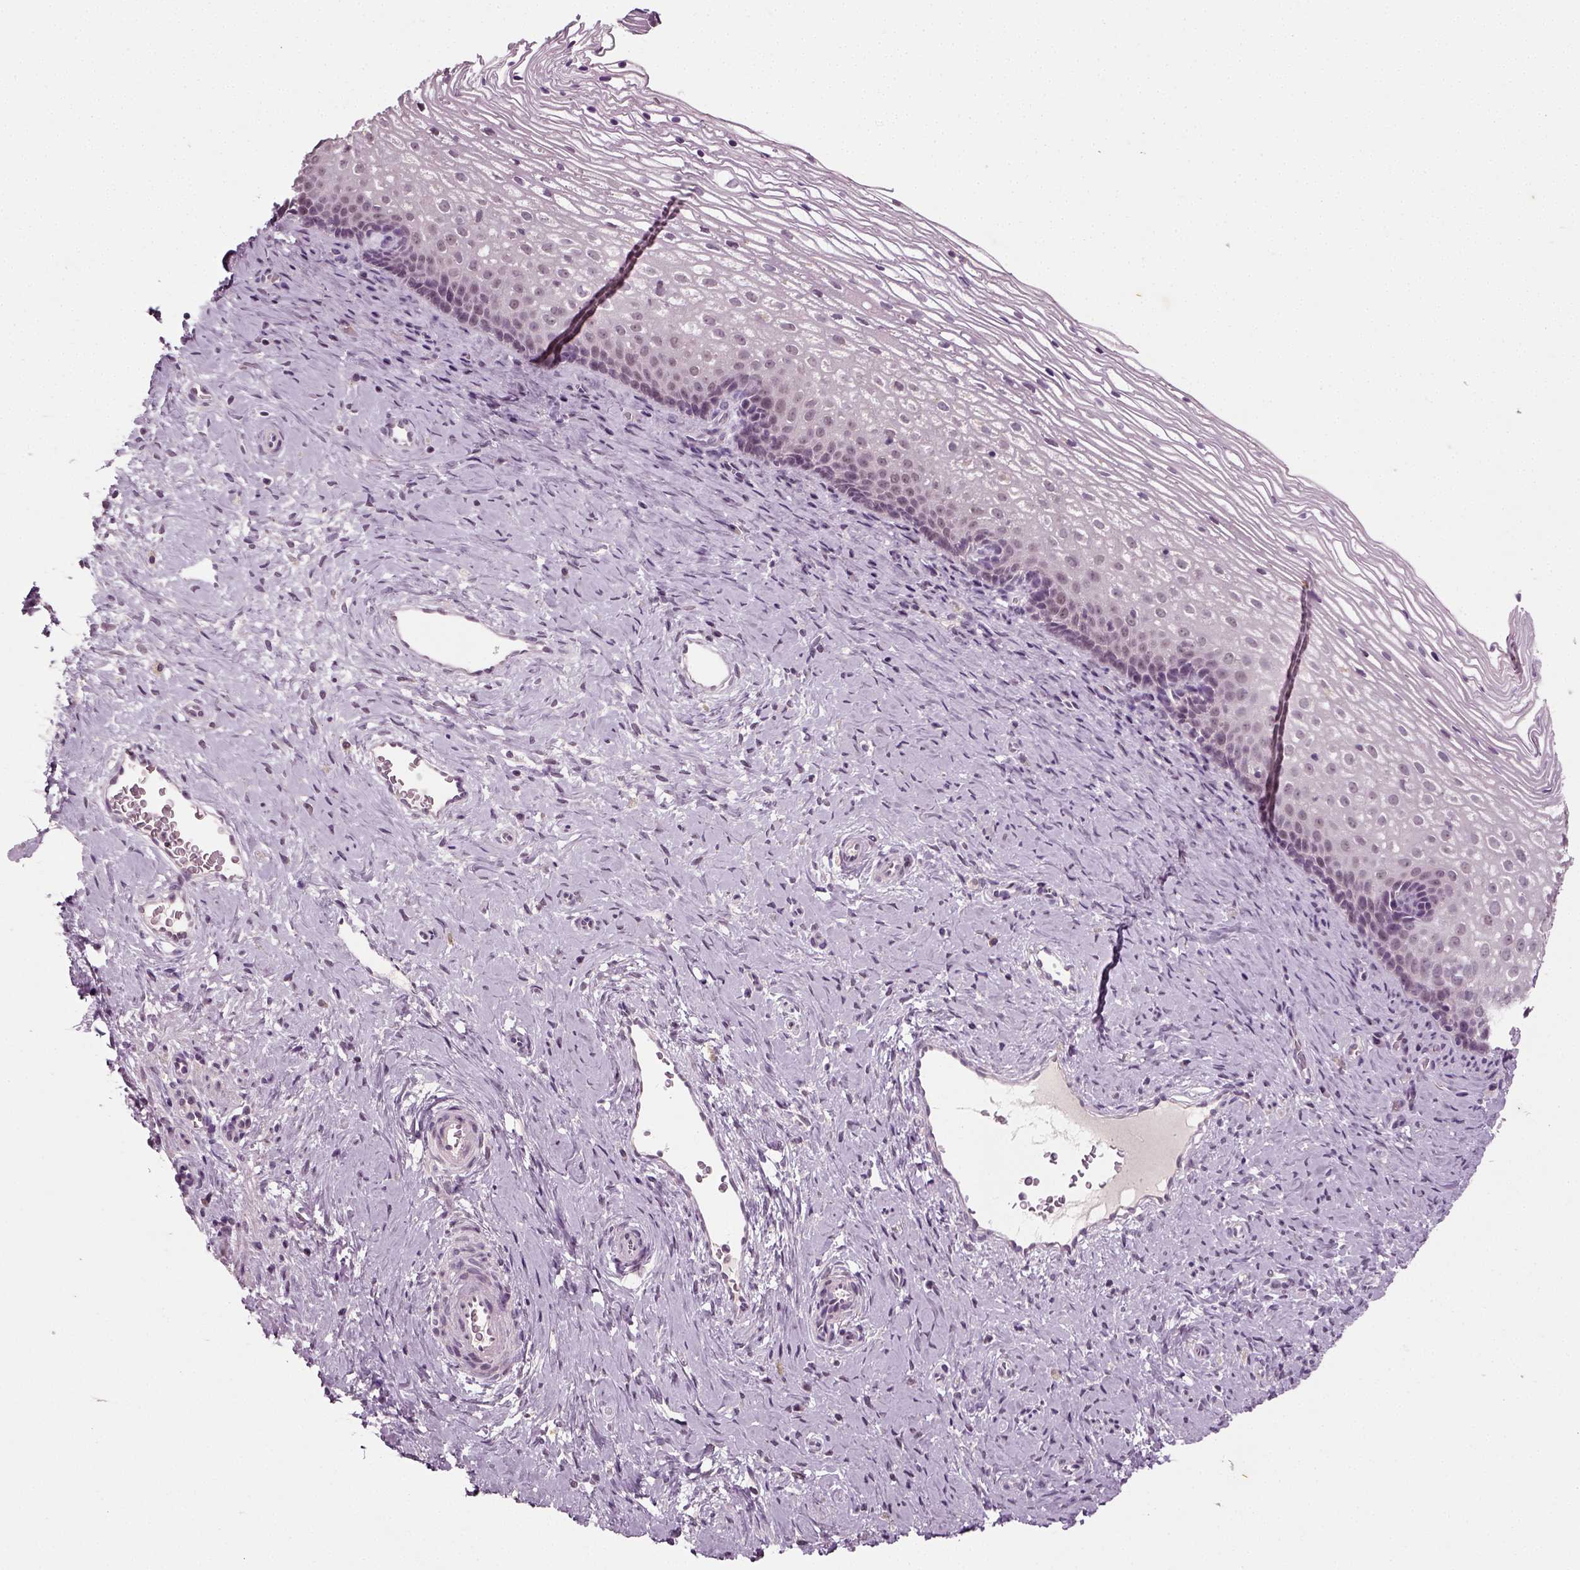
{"staining": {"intensity": "weak", "quantity": "<25%", "location": "nuclear"}, "tissue": "cervix", "cell_type": "Glandular cells", "image_type": "normal", "snomed": [{"axis": "morphology", "description": "Normal tissue, NOS"}, {"axis": "topography", "description": "Cervix"}], "caption": "An IHC image of benign cervix is shown. There is no staining in glandular cells of cervix. (DAB (3,3'-diaminobenzidine) immunohistochemistry (IHC) with hematoxylin counter stain).", "gene": "SYNGAP1", "patient": {"sex": "female", "age": 34}}